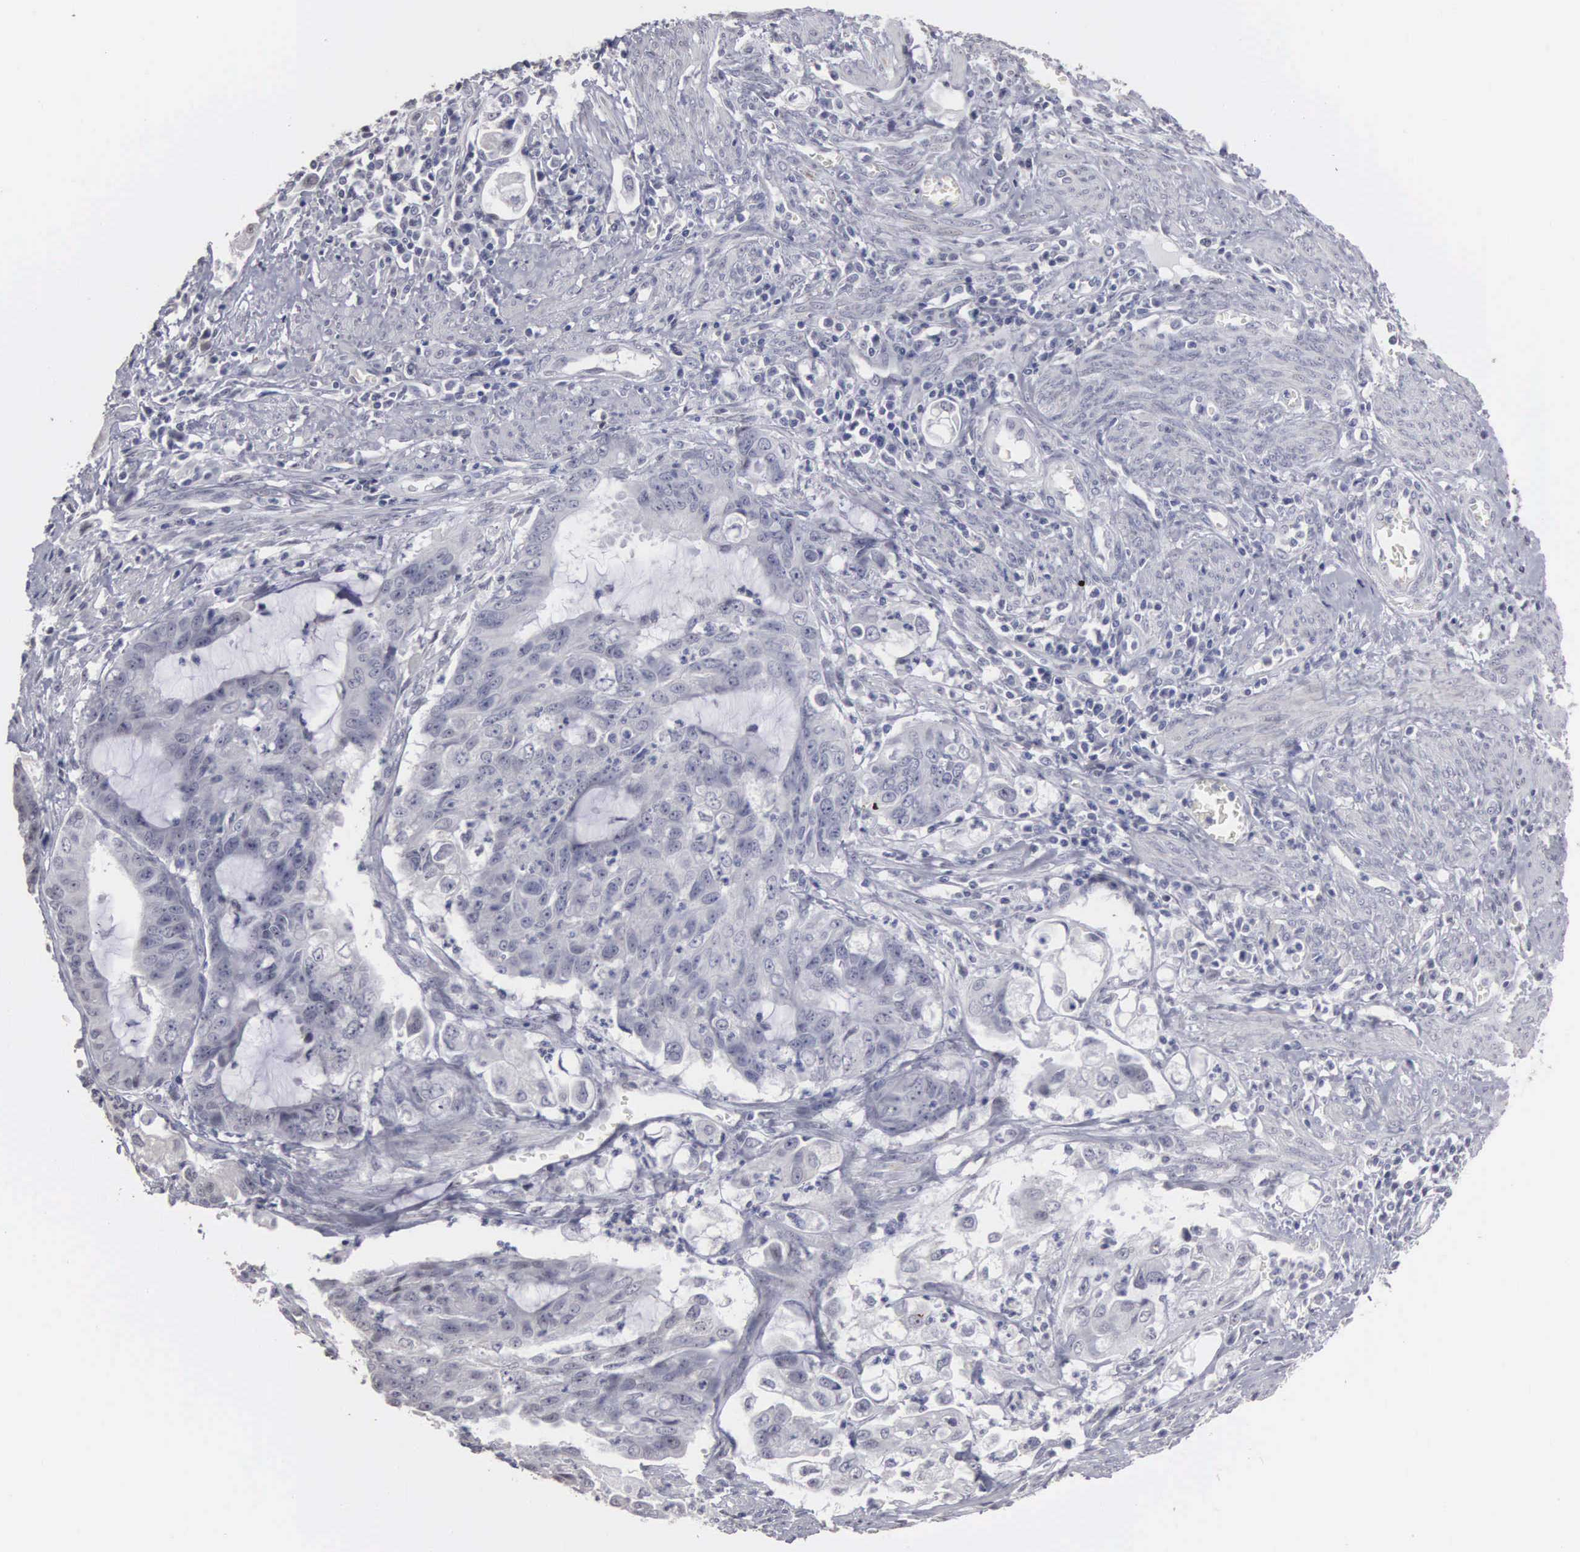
{"staining": {"intensity": "negative", "quantity": "none", "location": "none"}, "tissue": "endometrial cancer", "cell_type": "Tumor cells", "image_type": "cancer", "snomed": [{"axis": "morphology", "description": "Adenocarcinoma, NOS"}, {"axis": "topography", "description": "Endometrium"}], "caption": "Immunohistochemistry (IHC) of adenocarcinoma (endometrial) displays no positivity in tumor cells. (Stains: DAB (3,3'-diaminobenzidine) immunohistochemistry with hematoxylin counter stain, Microscopy: brightfield microscopy at high magnification).", "gene": "UPB1", "patient": {"sex": "female", "age": 75}}